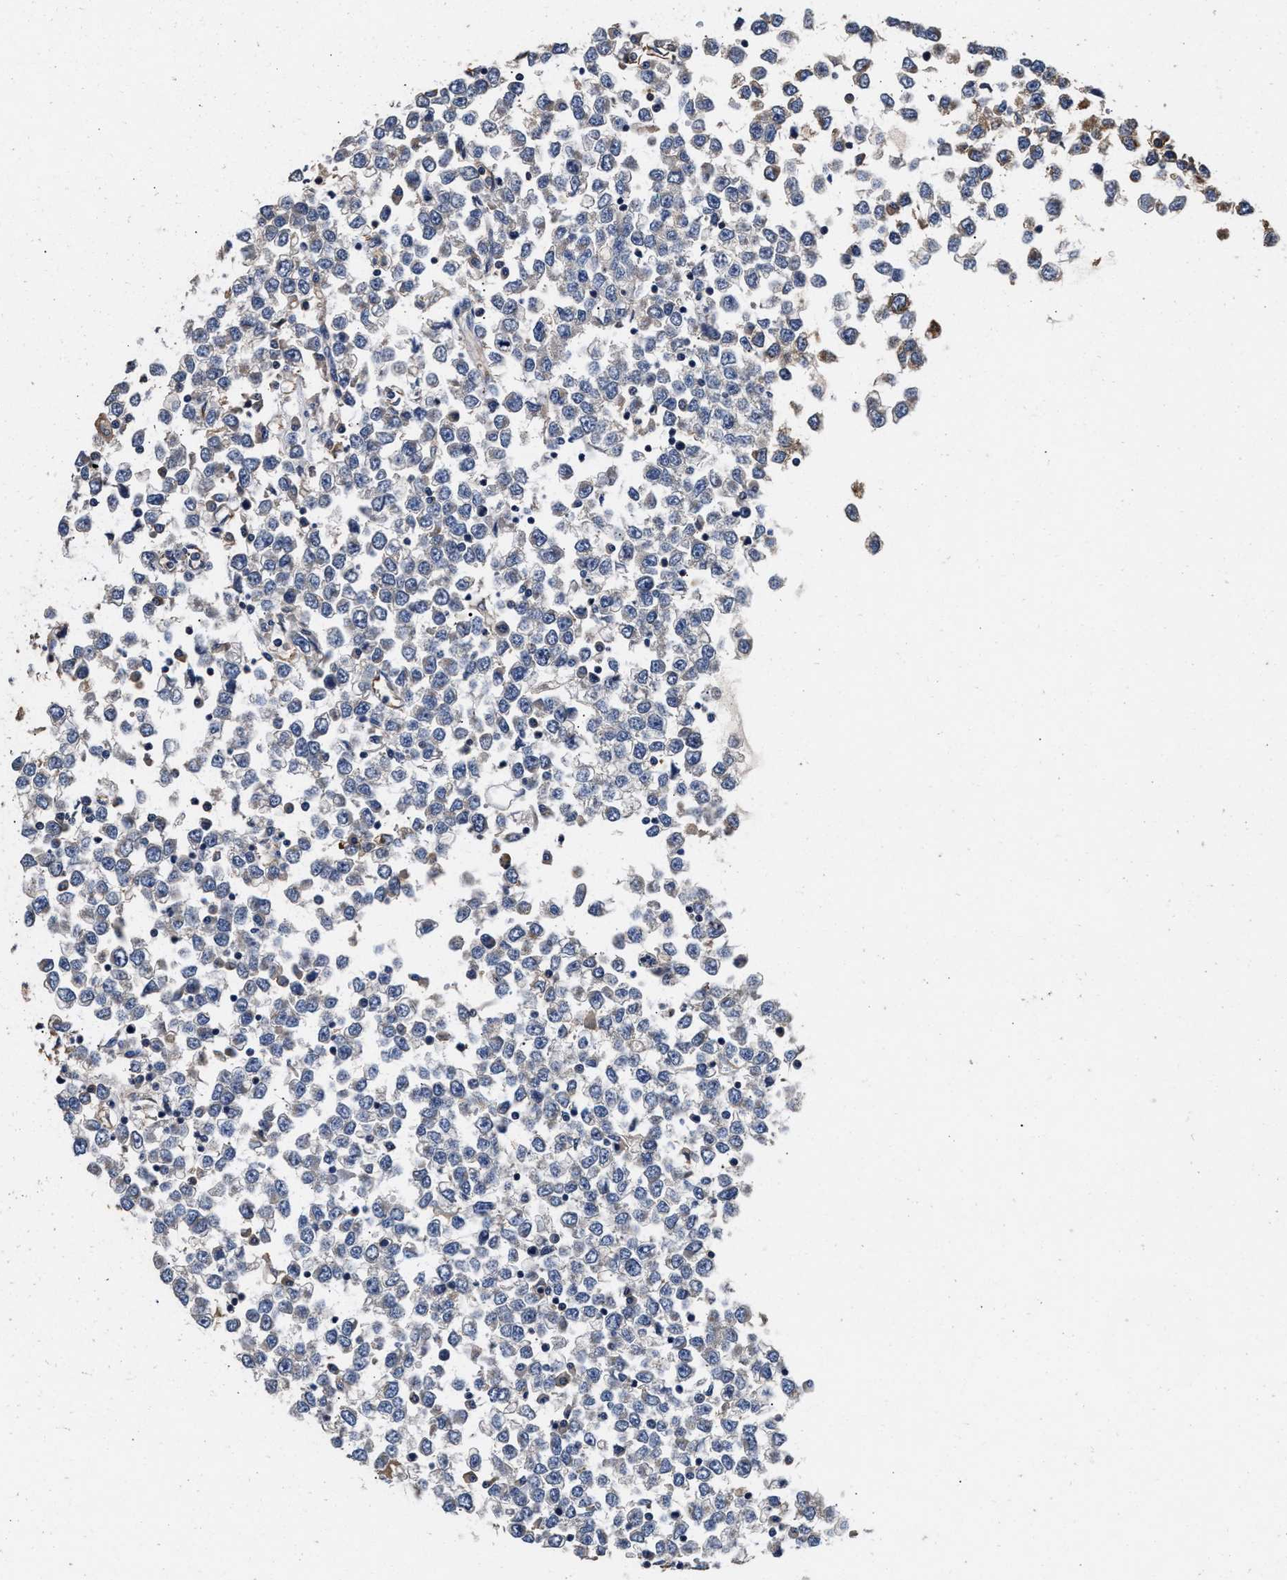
{"staining": {"intensity": "negative", "quantity": "none", "location": "none"}, "tissue": "testis cancer", "cell_type": "Tumor cells", "image_type": "cancer", "snomed": [{"axis": "morphology", "description": "Seminoma, NOS"}, {"axis": "topography", "description": "Testis"}], "caption": "Tumor cells show no significant expression in testis seminoma. The staining was performed using DAB to visualize the protein expression in brown, while the nuclei were stained in blue with hematoxylin (Magnification: 20x).", "gene": "KLB", "patient": {"sex": "male", "age": 65}}